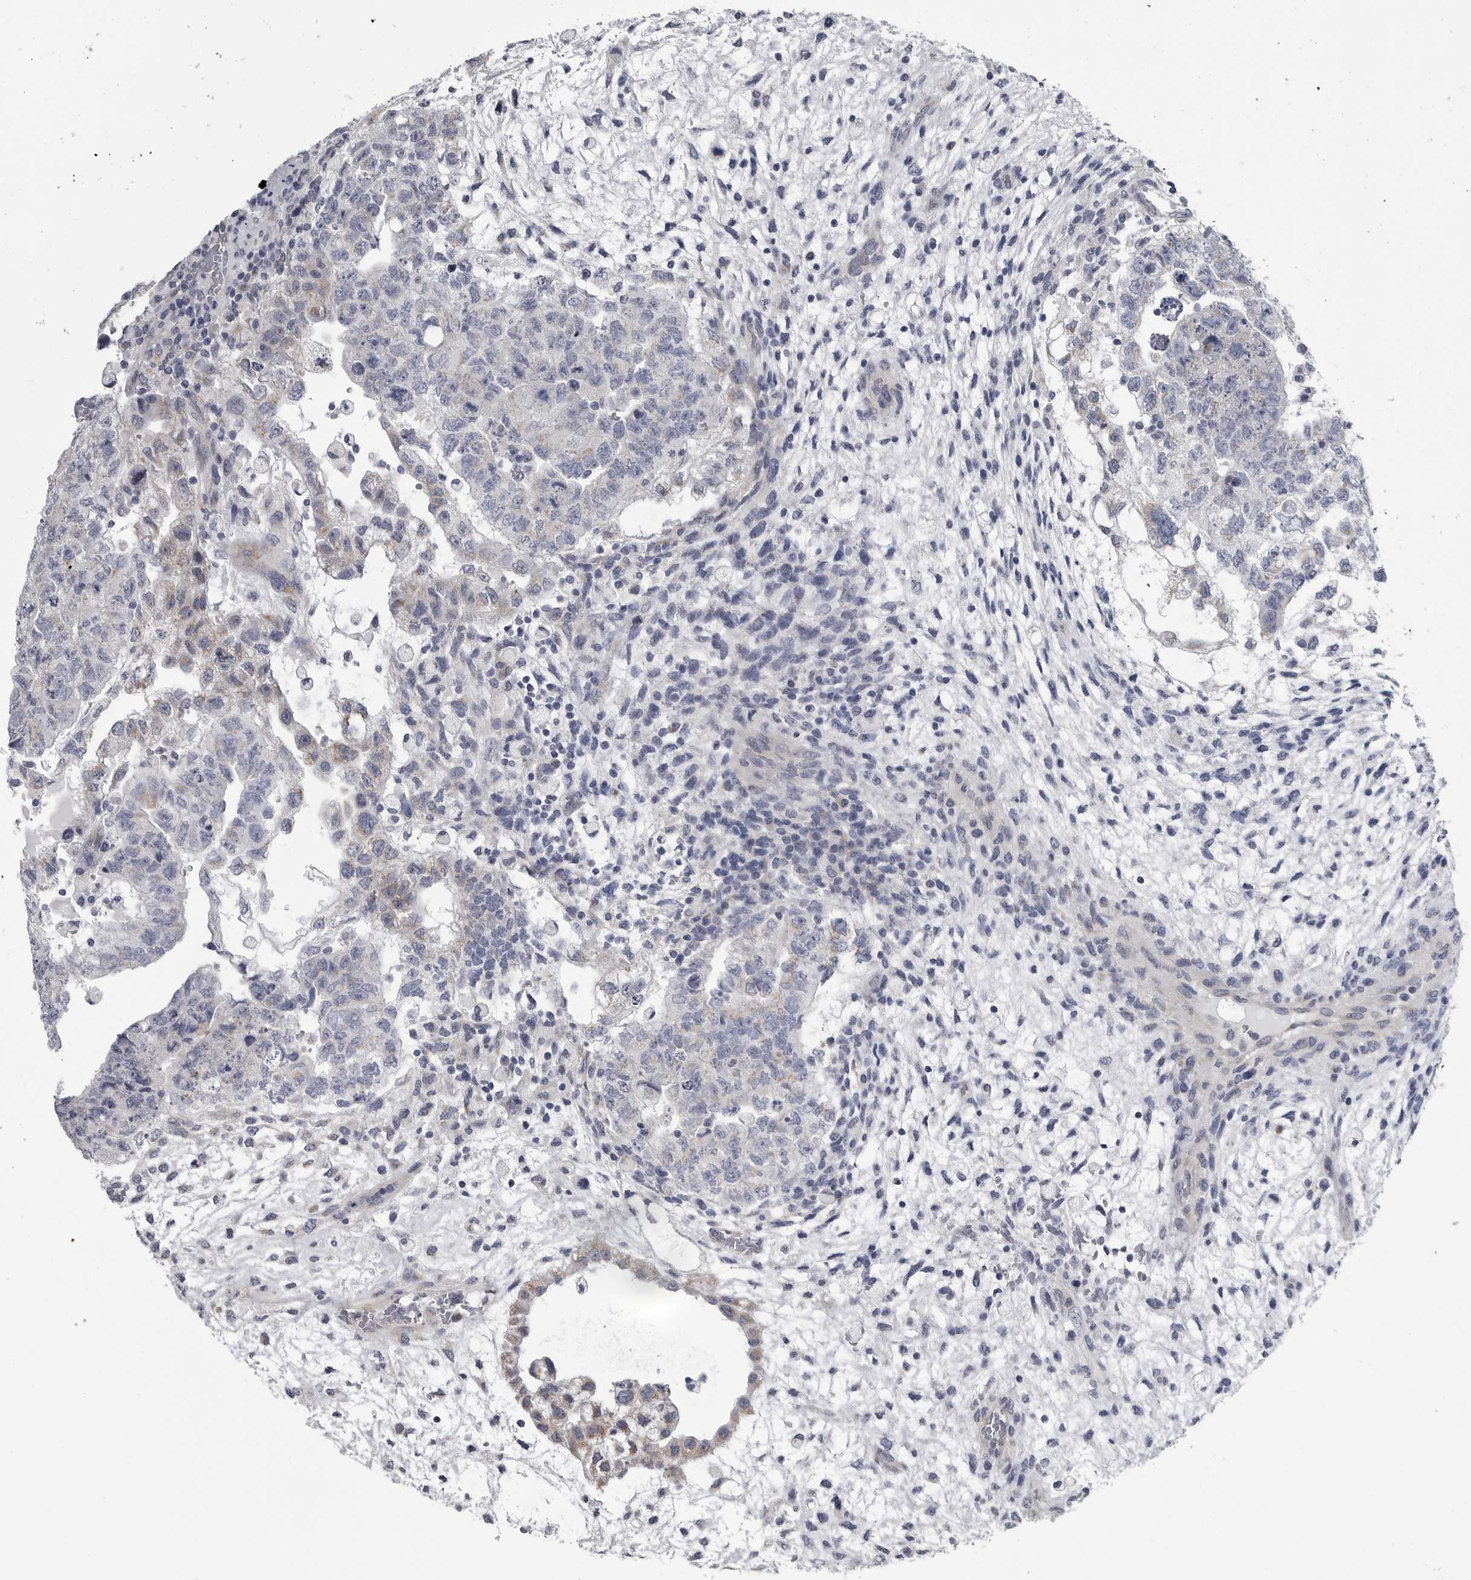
{"staining": {"intensity": "weak", "quantity": "<25%", "location": "cytoplasmic/membranous"}, "tissue": "testis cancer", "cell_type": "Tumor cells", "image_type": "cancer", "snomed": [{"axis": "morphology", "description": "Carcinoma, Embryonal, NOS"}, {"axis": "topography", "description": "Testis"}], "caption": "Testis cancer was stained to show a protein in brown. There is no significant positivity in tumor cells. (Stains: DAB (3,3'-diaminobenzidine) IHC with hematoxylin counter stain, Microscopy: brightfield microscopy at high magnification).", "gene": "MYOC", "patient": {"sex": "male", "age": 36}}